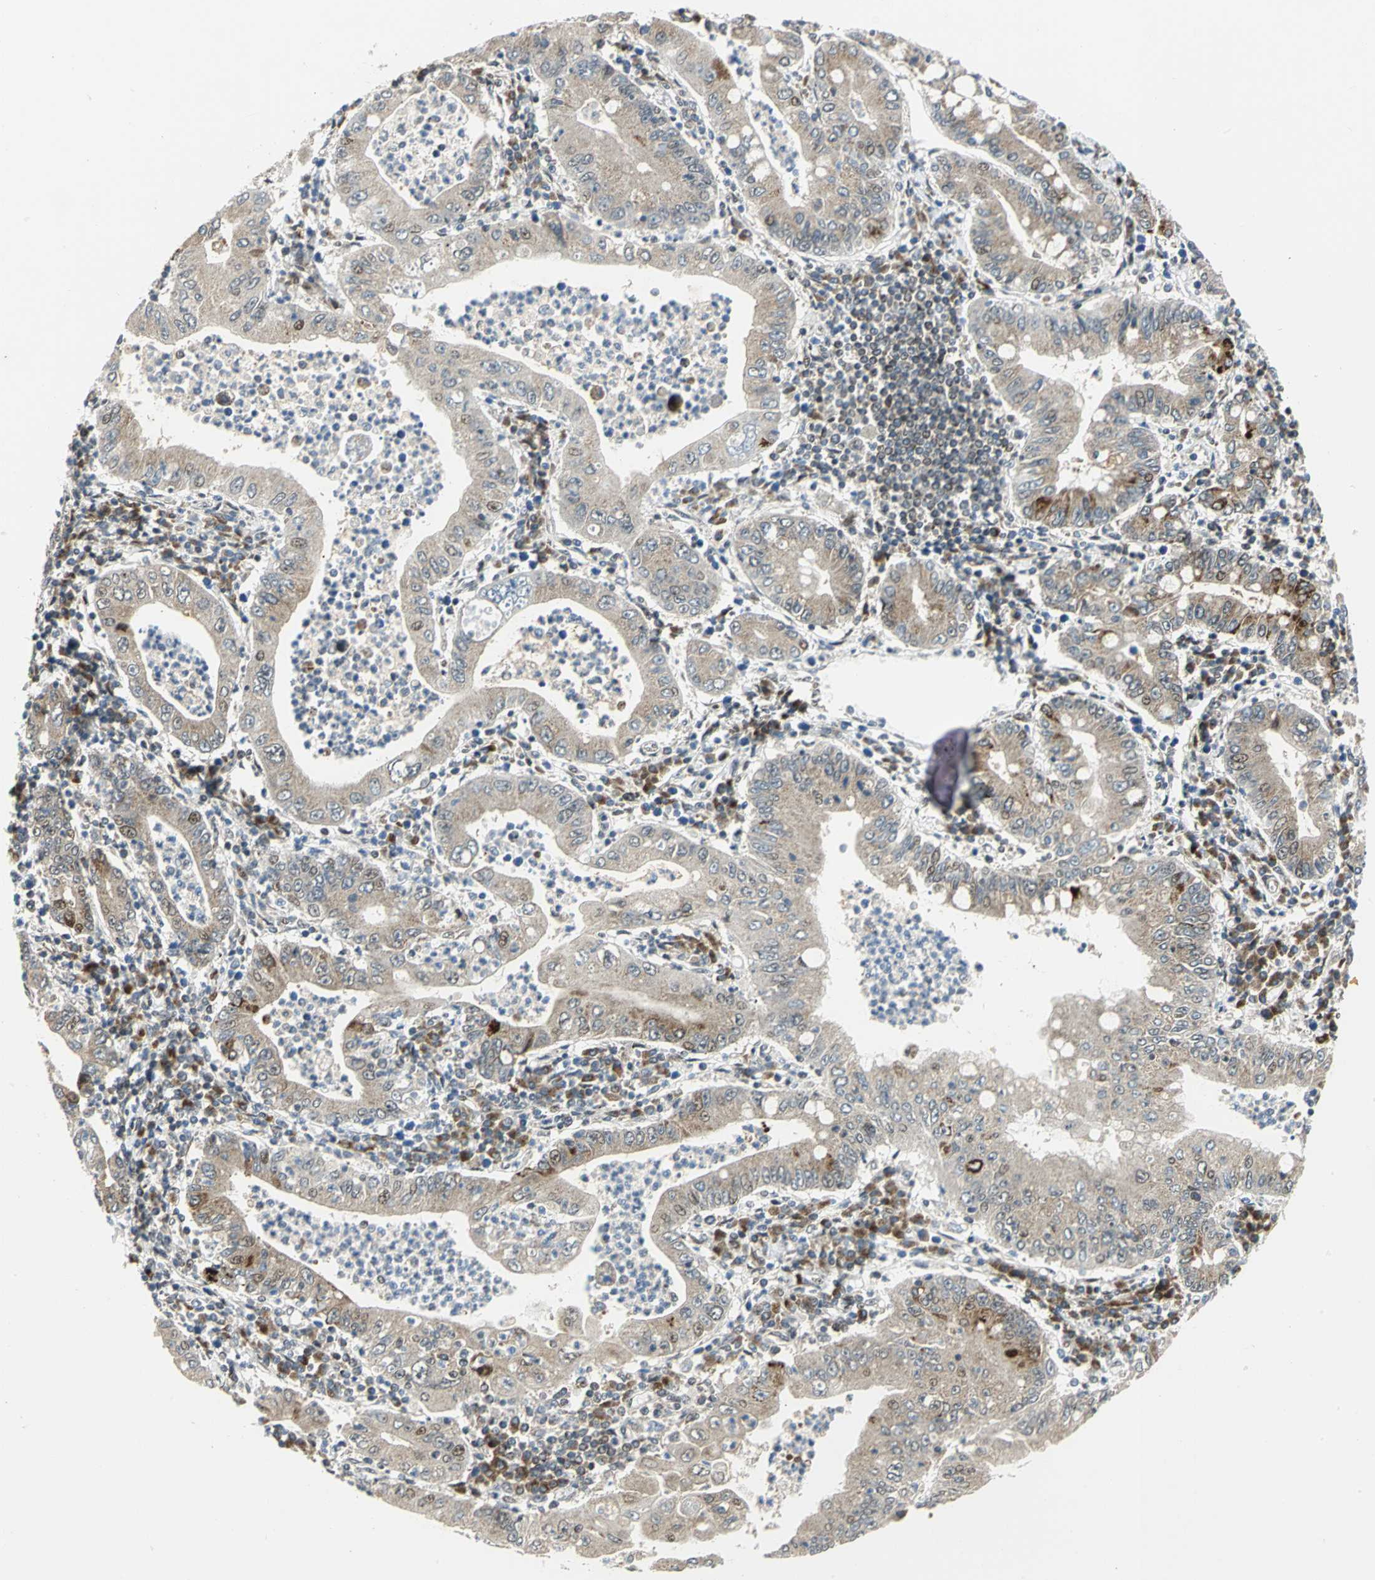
{"staining": {"intensity": "moderate", "quantity": ">75%", "location": "cytoplasmic/membranous,nuclear"}, "tissue": "stomach cancer", "cell_type": "Tumor cells", "image_type": "cancer", "snomed": [{"axis": "morphology", "description": "Normal tissue, NOS"}, {"axis": "morphology", "description": "Adenocarcinoma, NOS"}, {"axis": "topography", "description": "Esophagus"}, {"axis": "topography", "description": "Stomach, upper"}, {"axis": "topography", "description": "Peripheral nerve tissue"}], "caption": "Approximately >75% of tumor cells in human stomach cancer (adenocarcinoma) reveal moderate cytoplasmic/membranous and nuclear protein staining as visualized by brown immunohistochemical staining.", "gene": "ATP6V1A", "patient": {"sex": "male", "age": 62}}